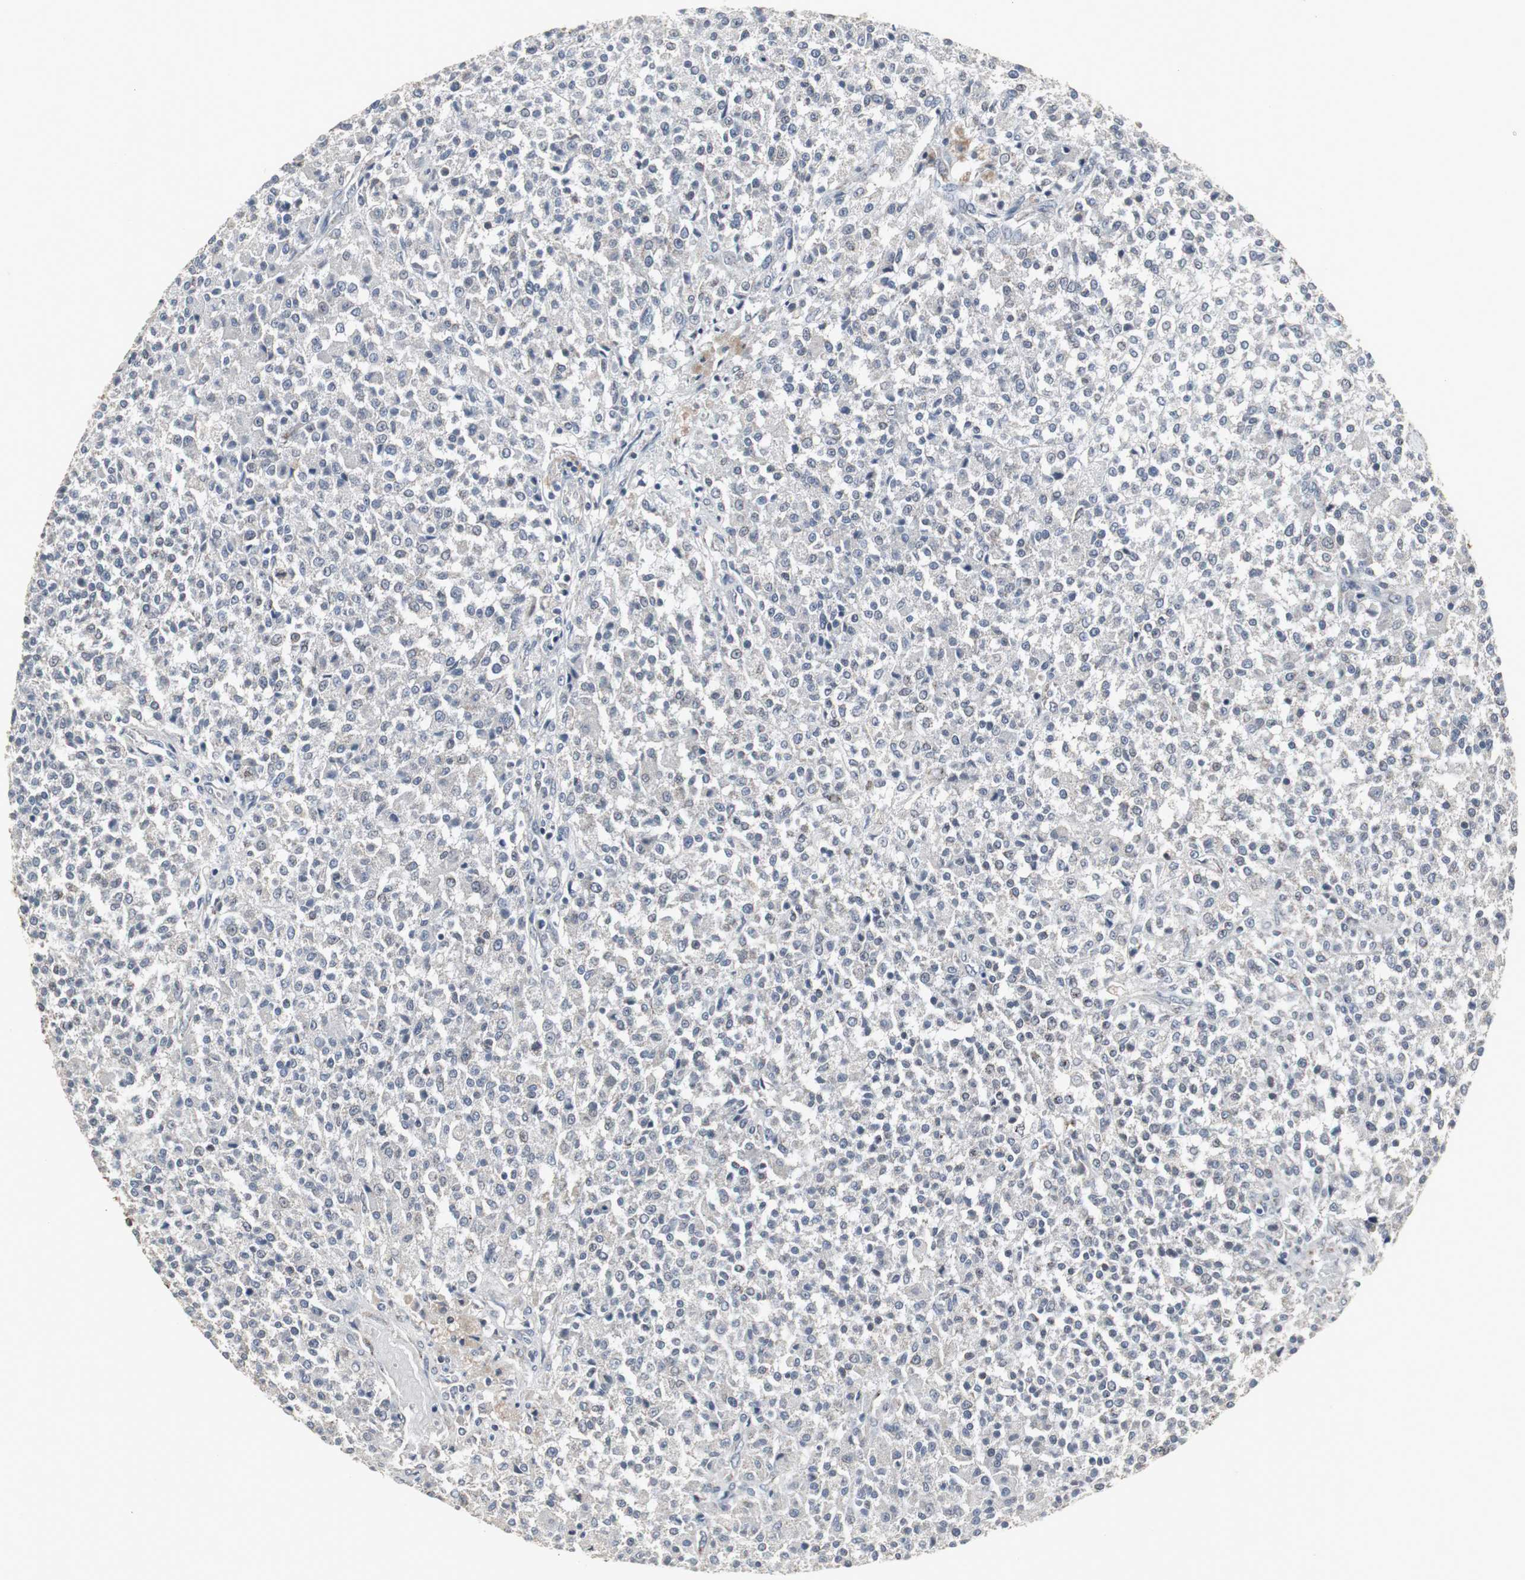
{"staining": {"intensity": "negative", "quantity": "none", "location": "none"}, "tissue": "testis cancer", "cell_type": "Tumor cells", "image_type": "cancer", "snomed": [{"axis": "morphology", "description": "Seminoma, NOS"}, {"axis": "topography", "description": "Testis"}], "caption": "This is an IHC micrograph of testis cancer (seminoma). There is no expression in tumor cells.", "gene": "ACAA1", "patient": {"sex": "male", "age": 59}}